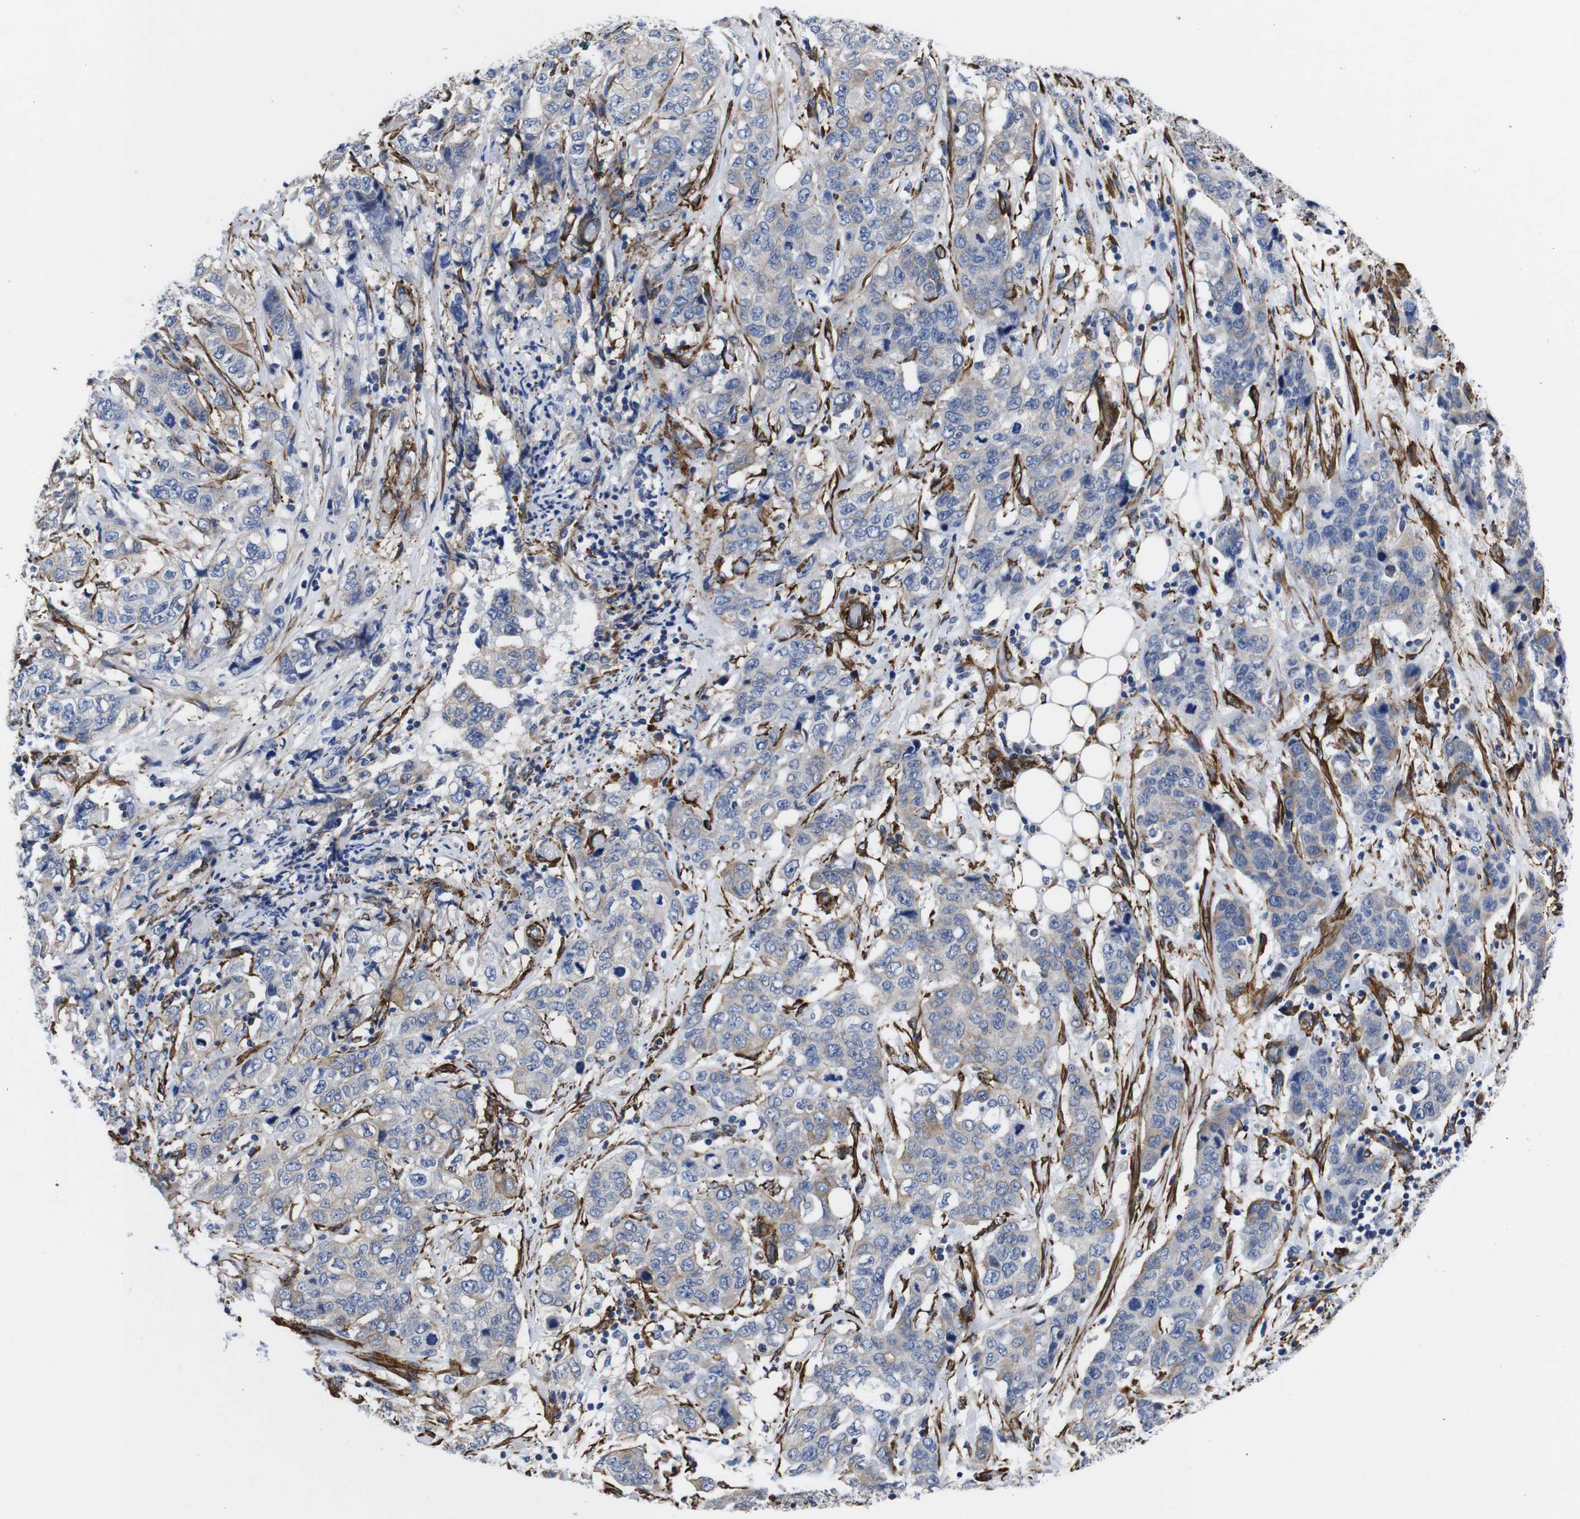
{"staining": {"intensity": "negative", "quantity": "none", "location": "none"}, "tissue": "stomach cancer", "cell_type": "Tumor cells", "image_type": "cancer", "snomed": [{"axis": "morphology", "description": "Adenocarcinoma, NOS"}, {"axis": "topography", "description": "Stomach"}], "caption": "An immunohistochemistry photomicrograph of stomach cancer is shown. There is no staining in tumor cells of stomach cancer. (DAB (3,3'-diaminobenzidine) IHC with hematoxylin counter stain).", "gene": "WNT10A", "patient": {"sex": "male", "age": 48}}